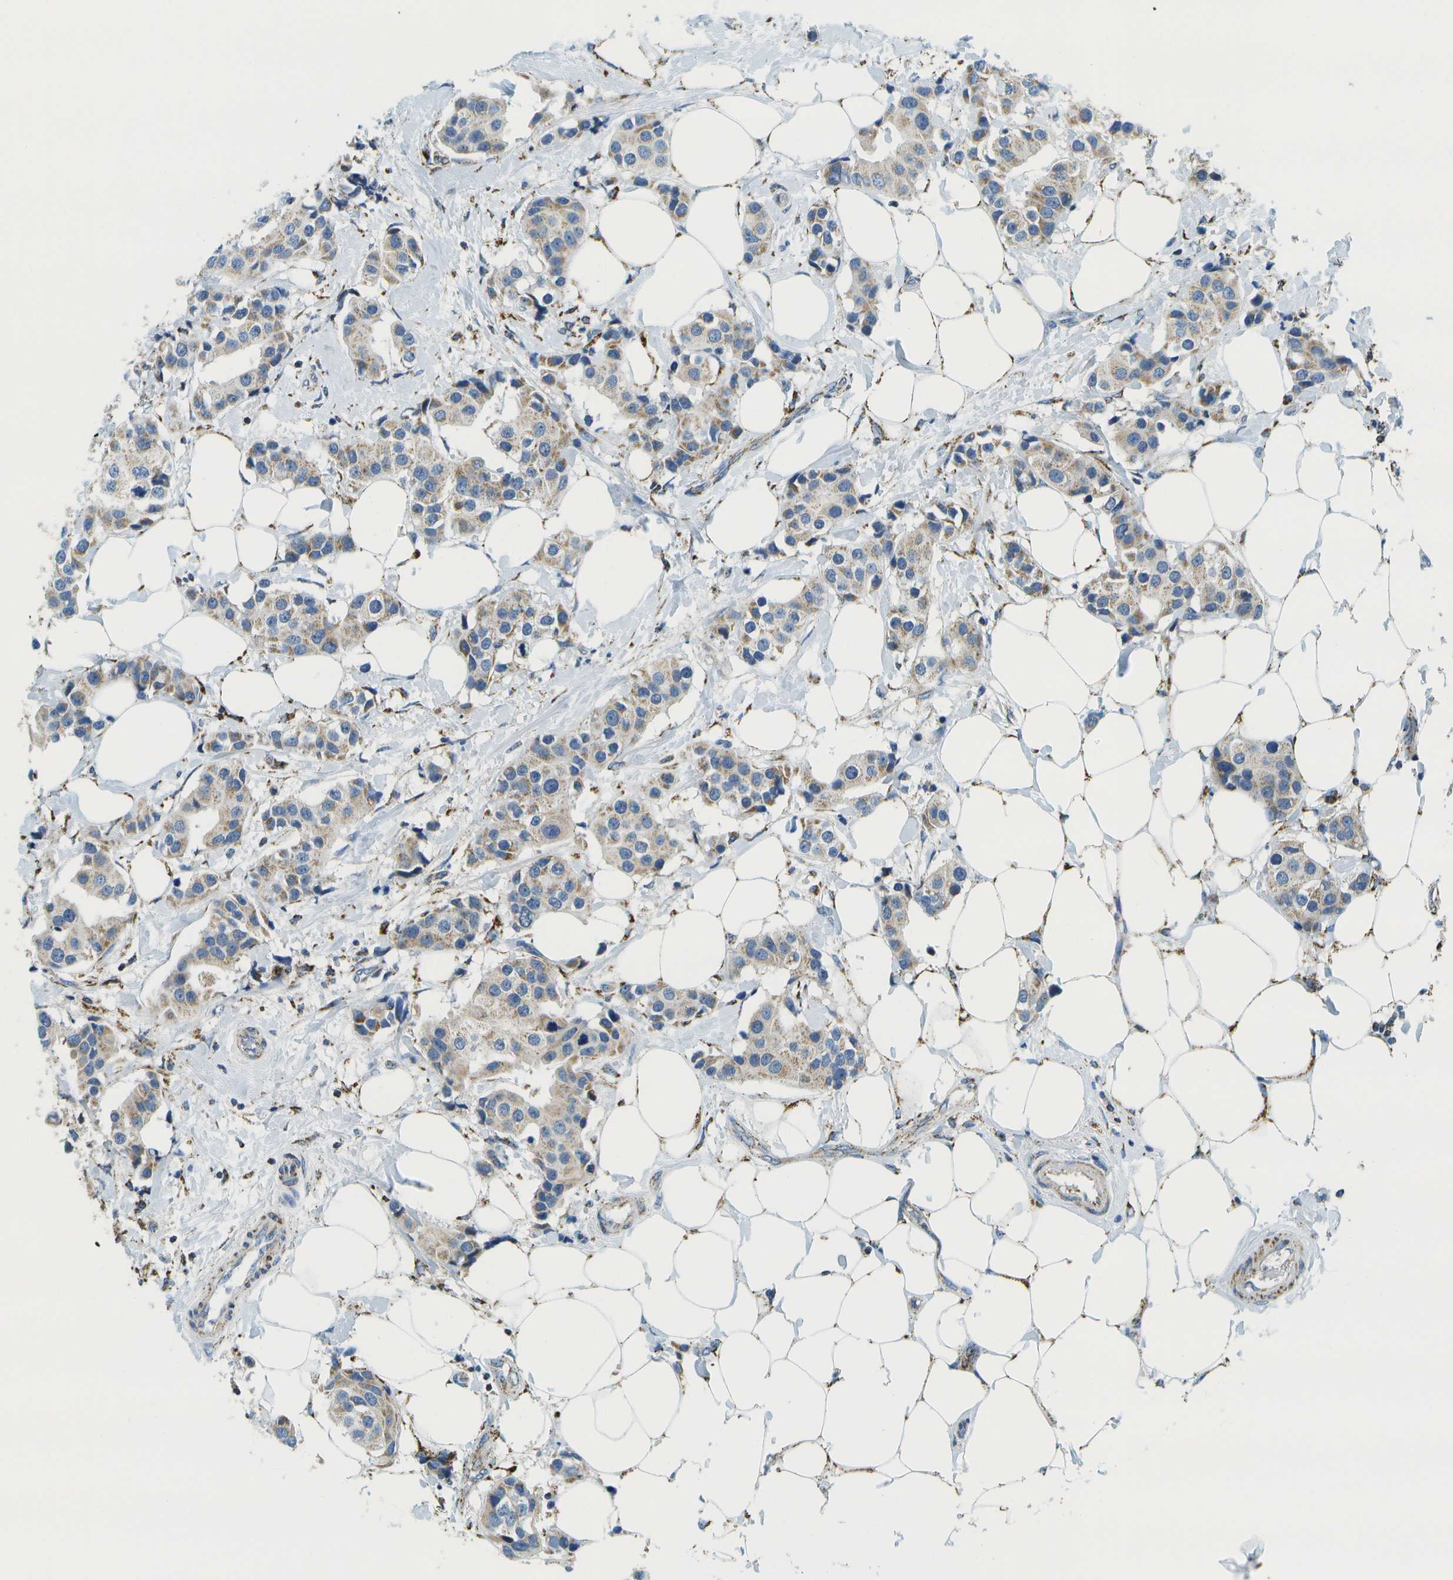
{"staining": {"intensity": "weak", "quantity": ">75%", "location": "cytoplasmic/membranous"}, "tissue": "breast cancer", "cell_type": "Tumor cells", "image_type": "cancer", "snomed": [{"axis": "morphology", "description": "Normal tissue, NOS"}, {"axis": "morphology", "description": "Duct carcinoma"}, {"axis": "topography", "description": "Breast"}], "caption": "Immunohistochemistry (IHC) image of breast invasive ductal carcinoma stained for a protein (brown), which demonstrates low levels of weak cytoplasmic/membranous staining in about >75% of tumor cells.", "gene": "HLCS", "patient": {"sex": "female", "age": 39}}